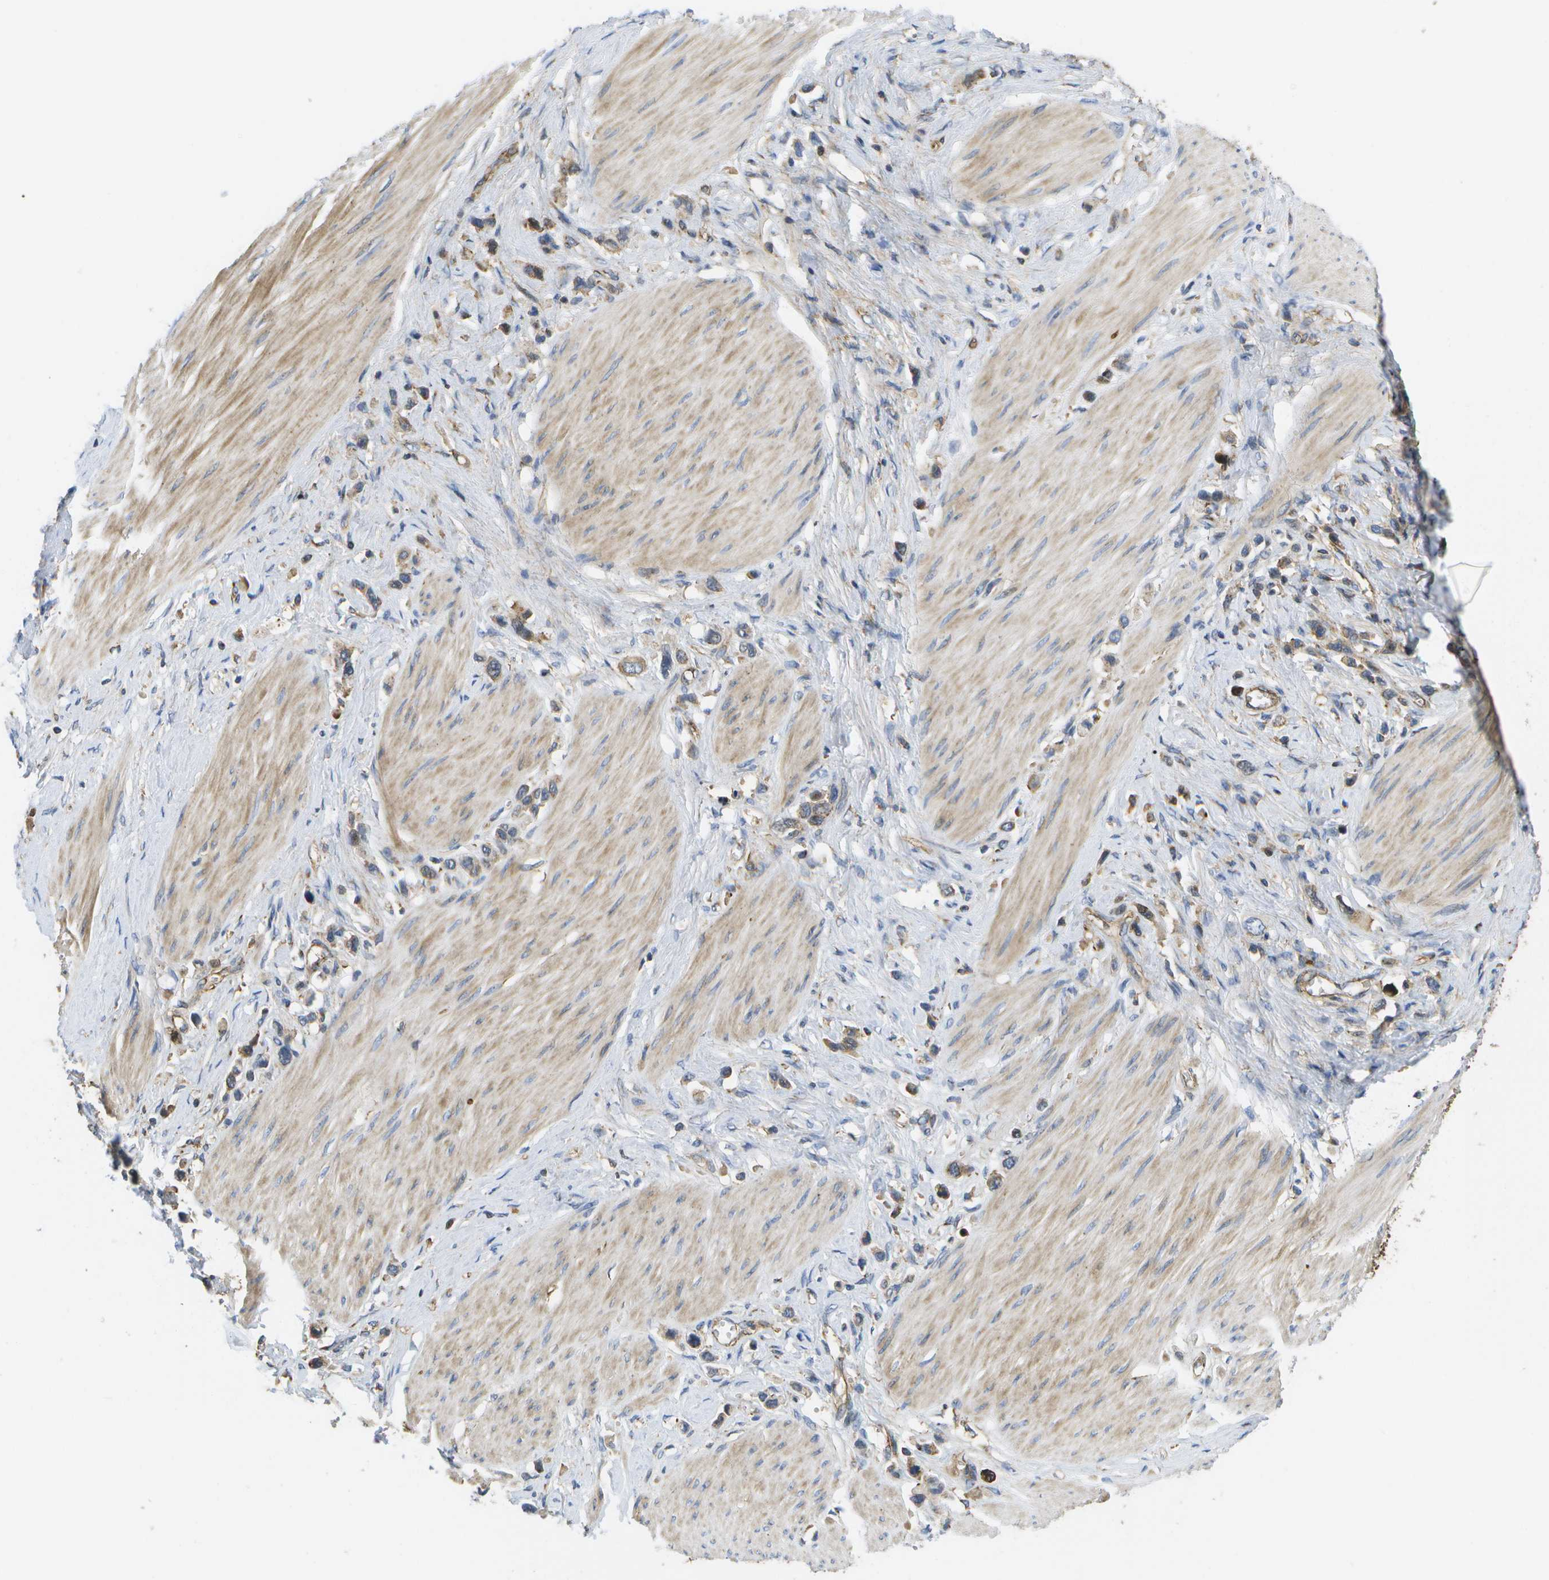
{"staining": {"intensity": "weak", "quantity": ">75%", "location": "cytoplasmic/membranous"}, "tissue": "stomach cancer", "cell_type": "Tumor cells", "image_type": "cancer", "snomed": [{"axis": "morphology", "description": "Adenocarcinoma, NOS"}, {"axis": "topography", "description": "Stomach"}], "caption": "A histopathology image of stomach cancer (adenocarcinoma) stained for a protein reveals weak cytoplasmic/membranous brown staining in tumor cells.", "gene": "BST2", "patient": {"sex": "female", "age": 65}}